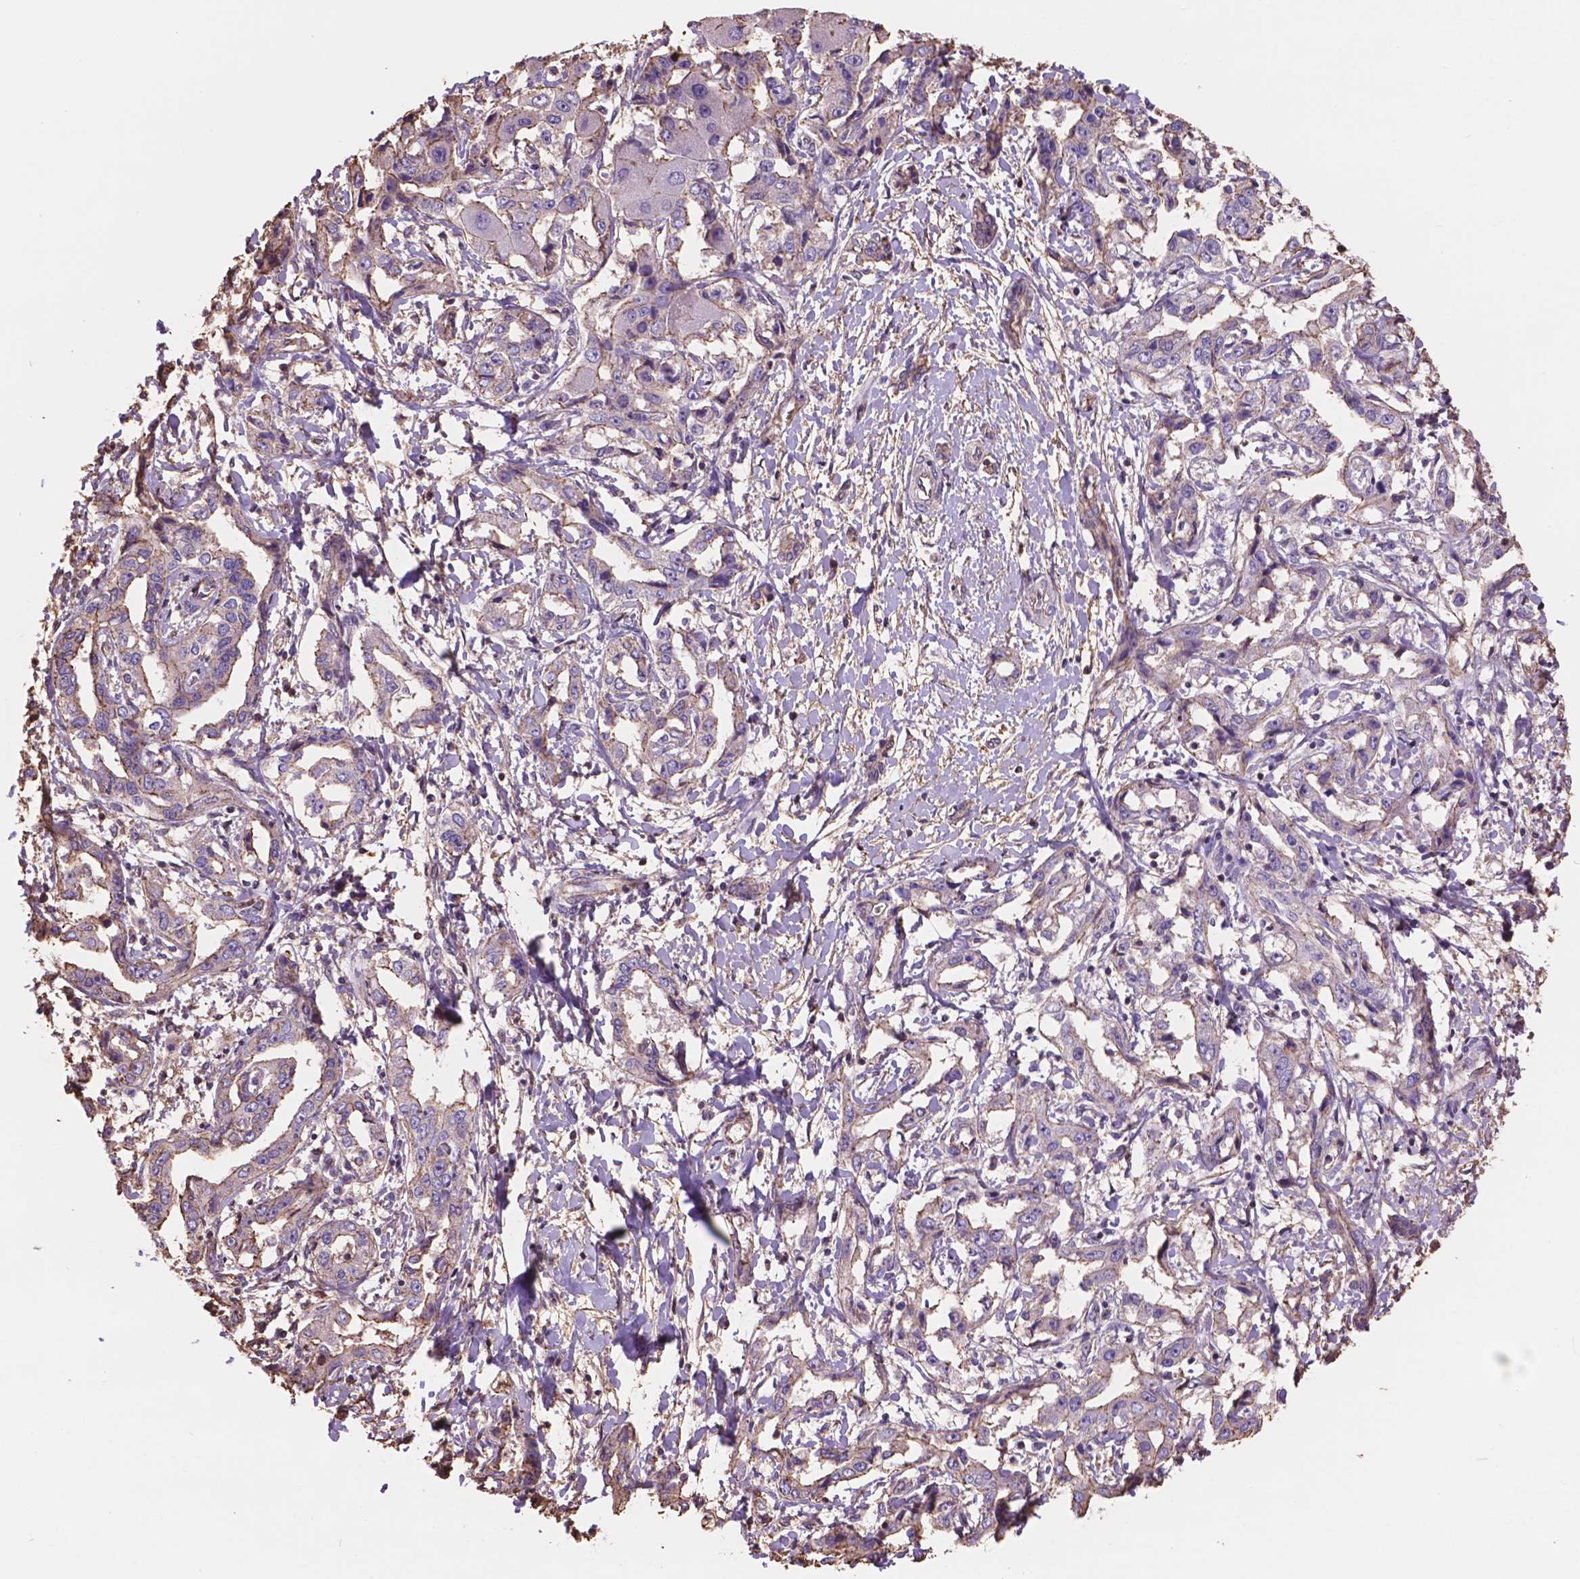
{"staining": {"intensity": "negative", "quantity": "none", "location": "none"}, "tissue": "liver cancer", "cell_type": "Tumor cells", "image_type": "cancer", "snomed": [{"axis": "morphology", "description": "Cholangiocarcinoma"}, {"axis": "topography", "description": "Liver"}], "caption": "The micrograph displays no staining of tumor cells in liver cancer. (DAB (3,3'-diaminobenzidine) immunohistochemistry (IHC) with hematoxylin counter stain).", "gene": "NIPA2", "patient": {"sex": "male", "age": 59}}